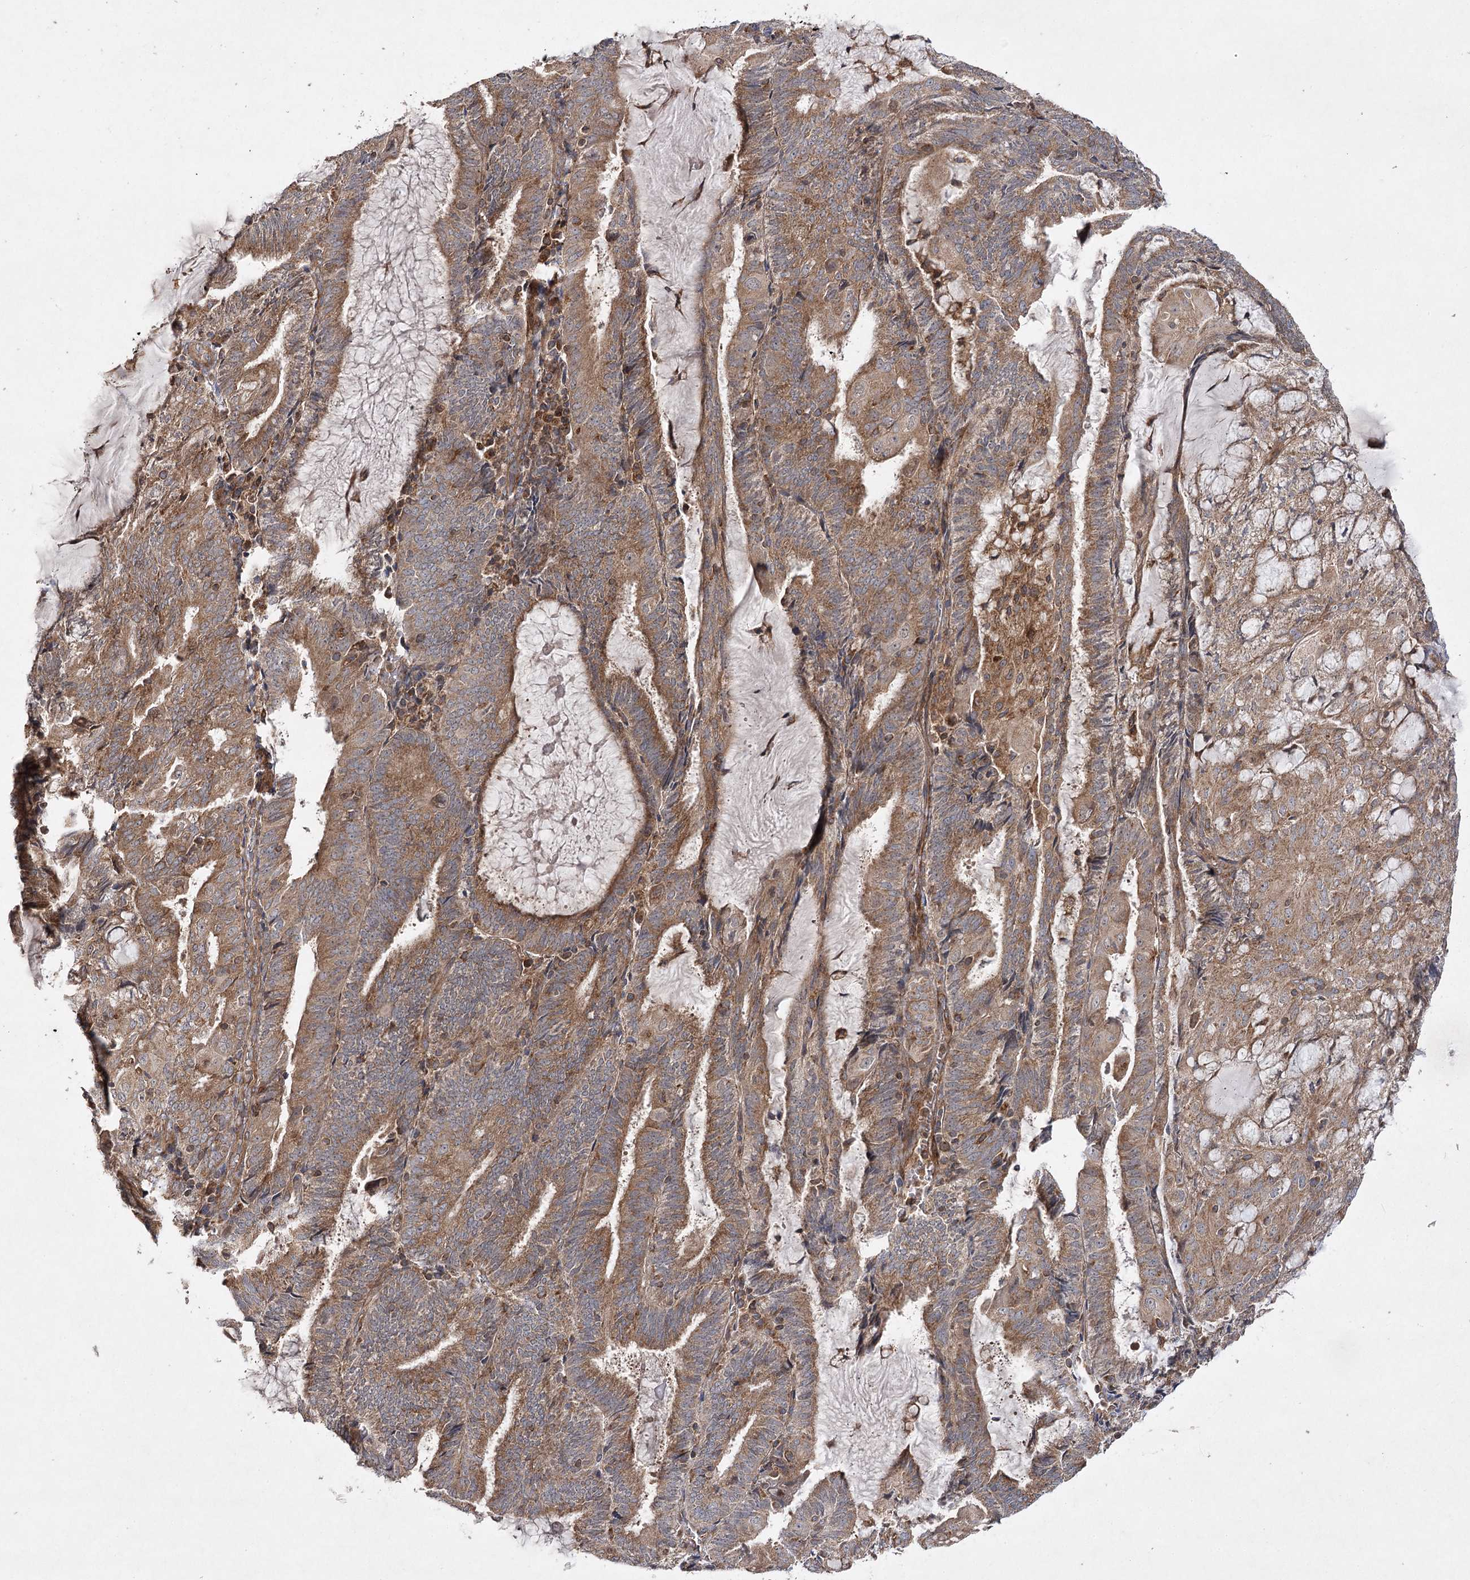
{"staining": {"intensity": "moderate", "quantity": ">75%", "location": "cytoplasmic/membranous"}, "tissue": "endometrial cancer", "cell_type": "Tumor cells", "image_type": "cancer", "snomed": [{"axis": "morphology", "description": "Adenocarcinoma, NOS"}, {"axis": "topography", "description": "Endometrium"}], "caption": "Adenocarcinoma (endometrial) stained with DAB IHC exhibits medium levels of moderate cytoplasmic/membranous staining in about >75% of tumor cells.", "gene": "DNAJC13", "patient": {"sex": "female", "age": 81}}